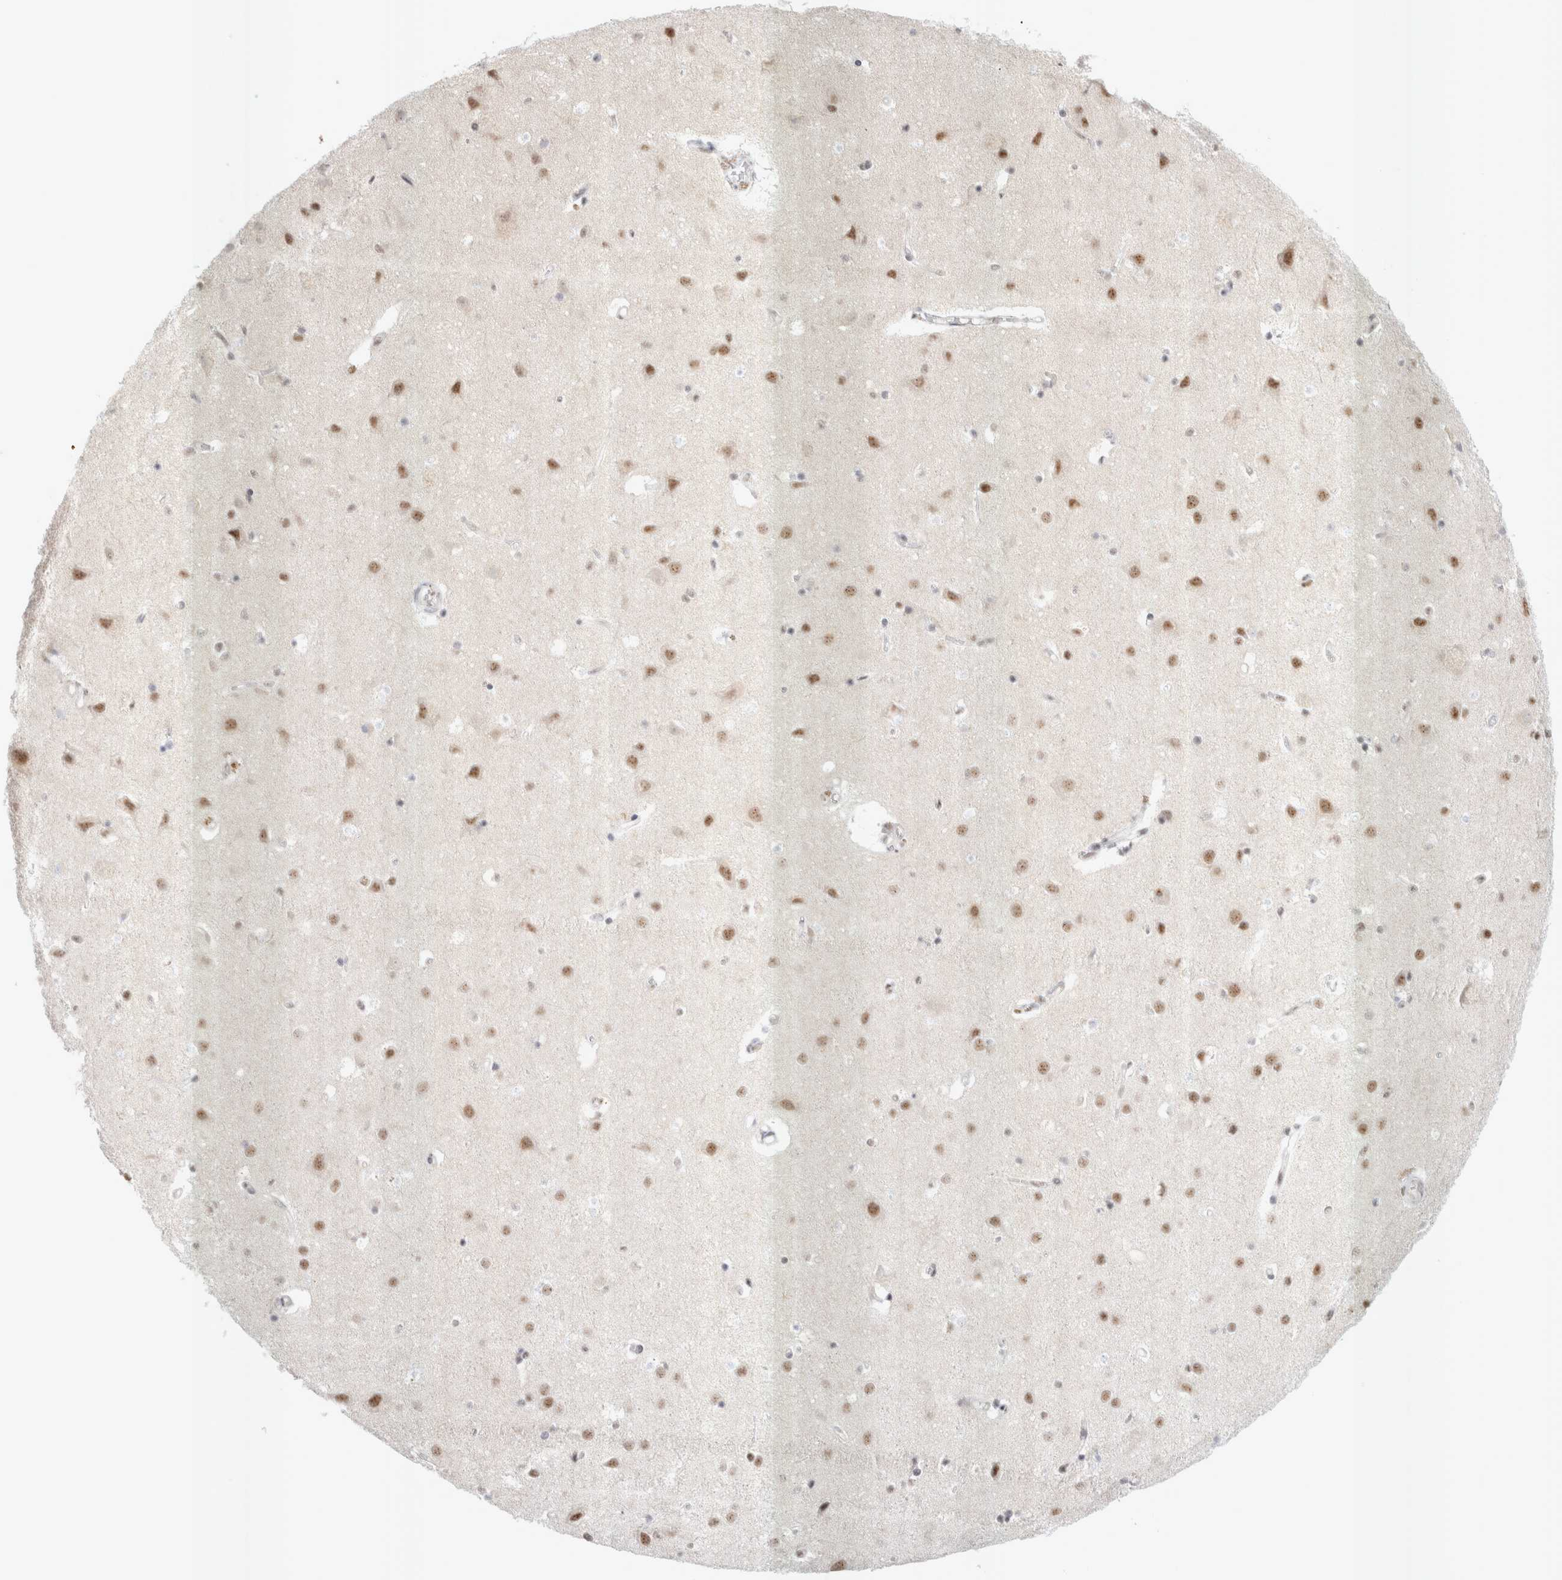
{"staining": {"intensity": "weak", "quantity": "25%-75%", "location": "nuclear"}, "tissue": "cerebral cortex", "cell_type": "Endothelial cells", "image_type": "normal", "snomed": [{"axis": "morphology", "description": "Normal tissue, NOS"}, {"axis": "topography", "description": "Cerebral cortex"}], "caption": "This photomicrograph reveals IHC staining of benign human cerebral cortex, with low weak nuclear expression in approximately 25%-75% of endothelial cells.", "gene": "TRMT12", "patient": {"sex": "male", "age": 54}}